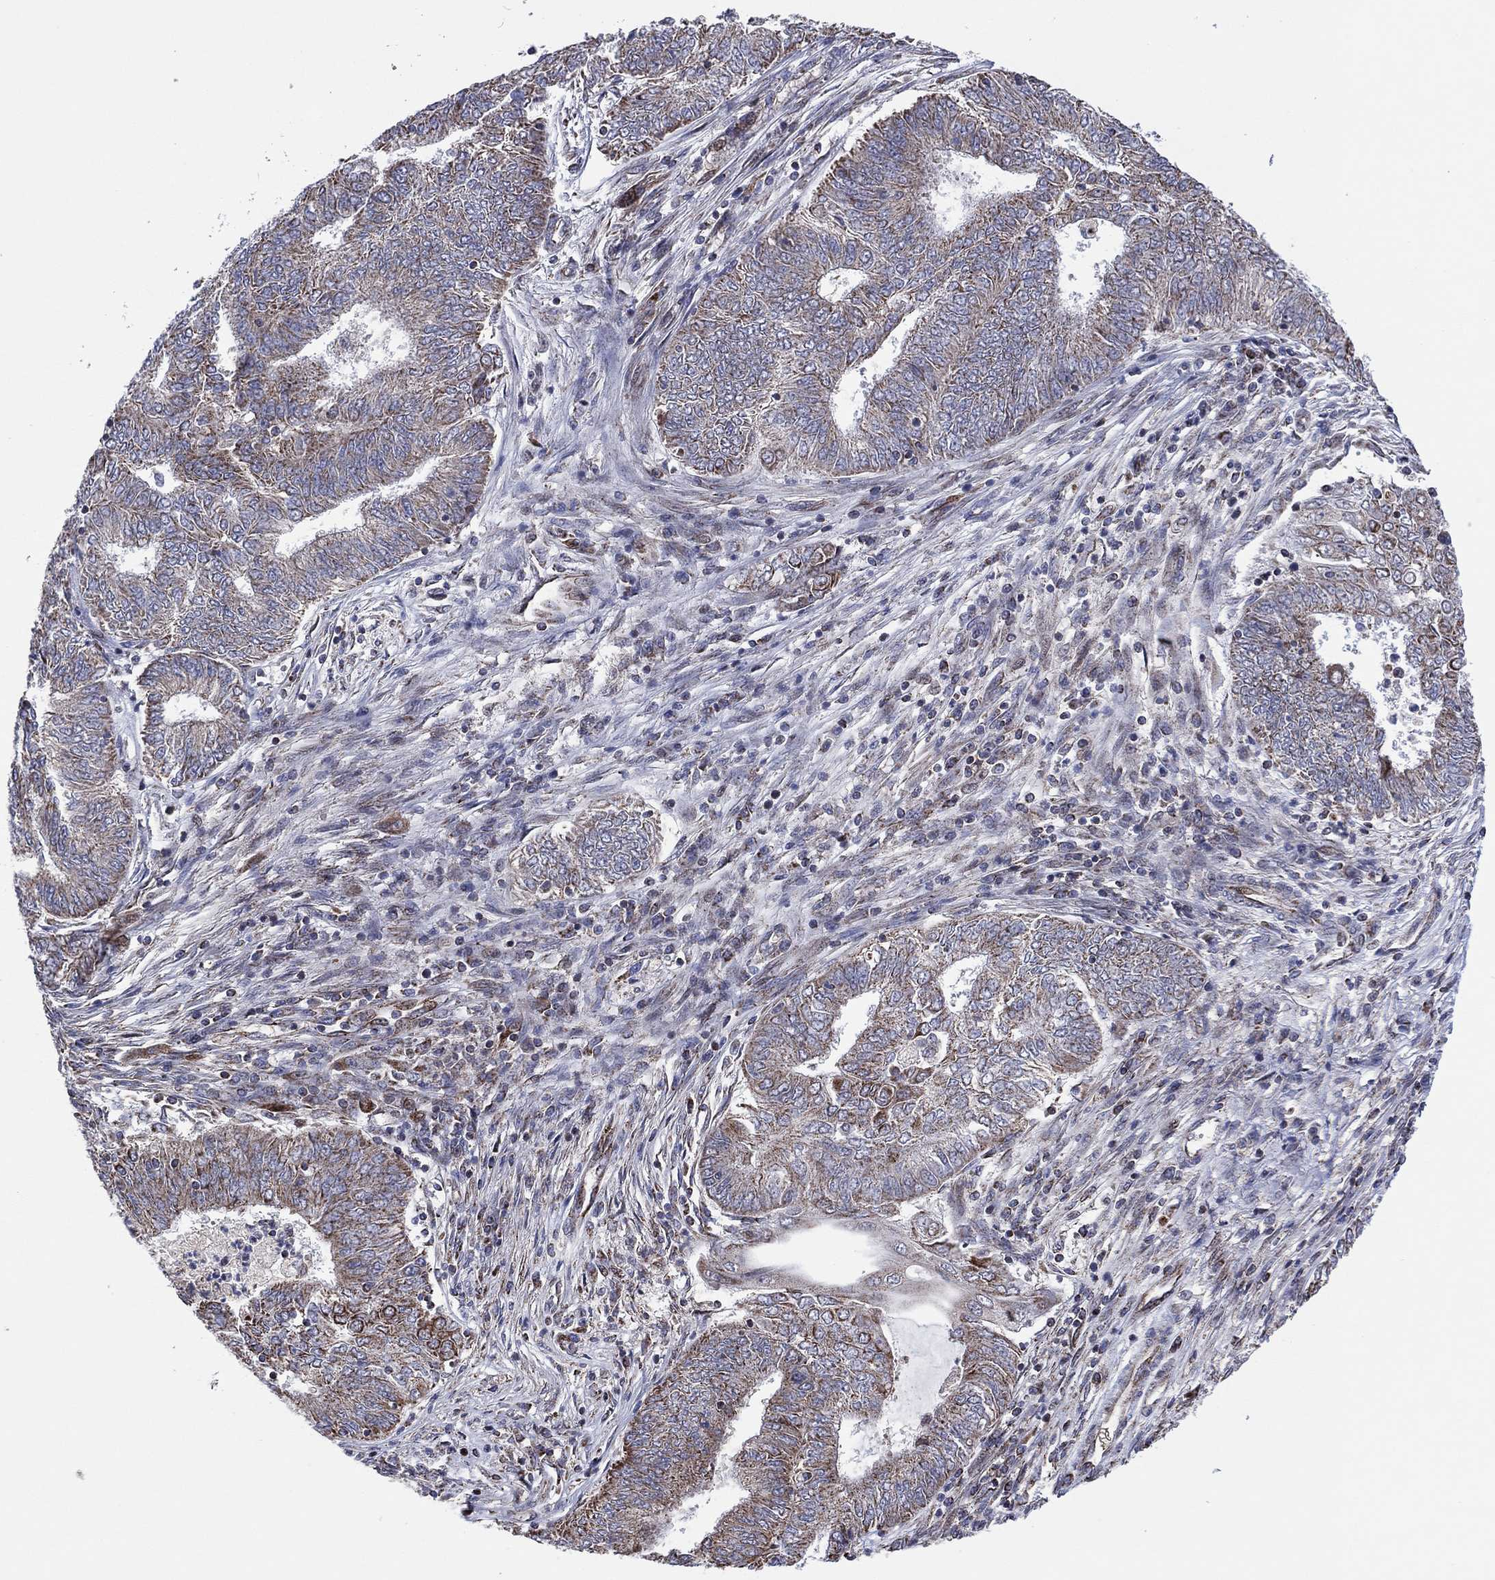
{"staining": {"intensity": "negative", "quantity": "none", "location": "none"}, "tissue": "endometrial cancer", "cell_type": "Tumor cells", "image_type": "cancer", "snomed": [{"axis": "morphology", "description": "Adenocarcinoma, NOS"}, {"axis": "topography", "description": "Endometrium"}], "caption": "A micrograph of human adenocarcinoma (endometrial) is negative for staining in tumor cells. (Stains: DAB (3,3'-diaminobenzidine) immunohistochemistry with hematoxylin counter stain, Microscopy: brightfield microscopy at high magnification).", "gene": "PIDD1", "patient": {"sex": "female", "age": 62}}